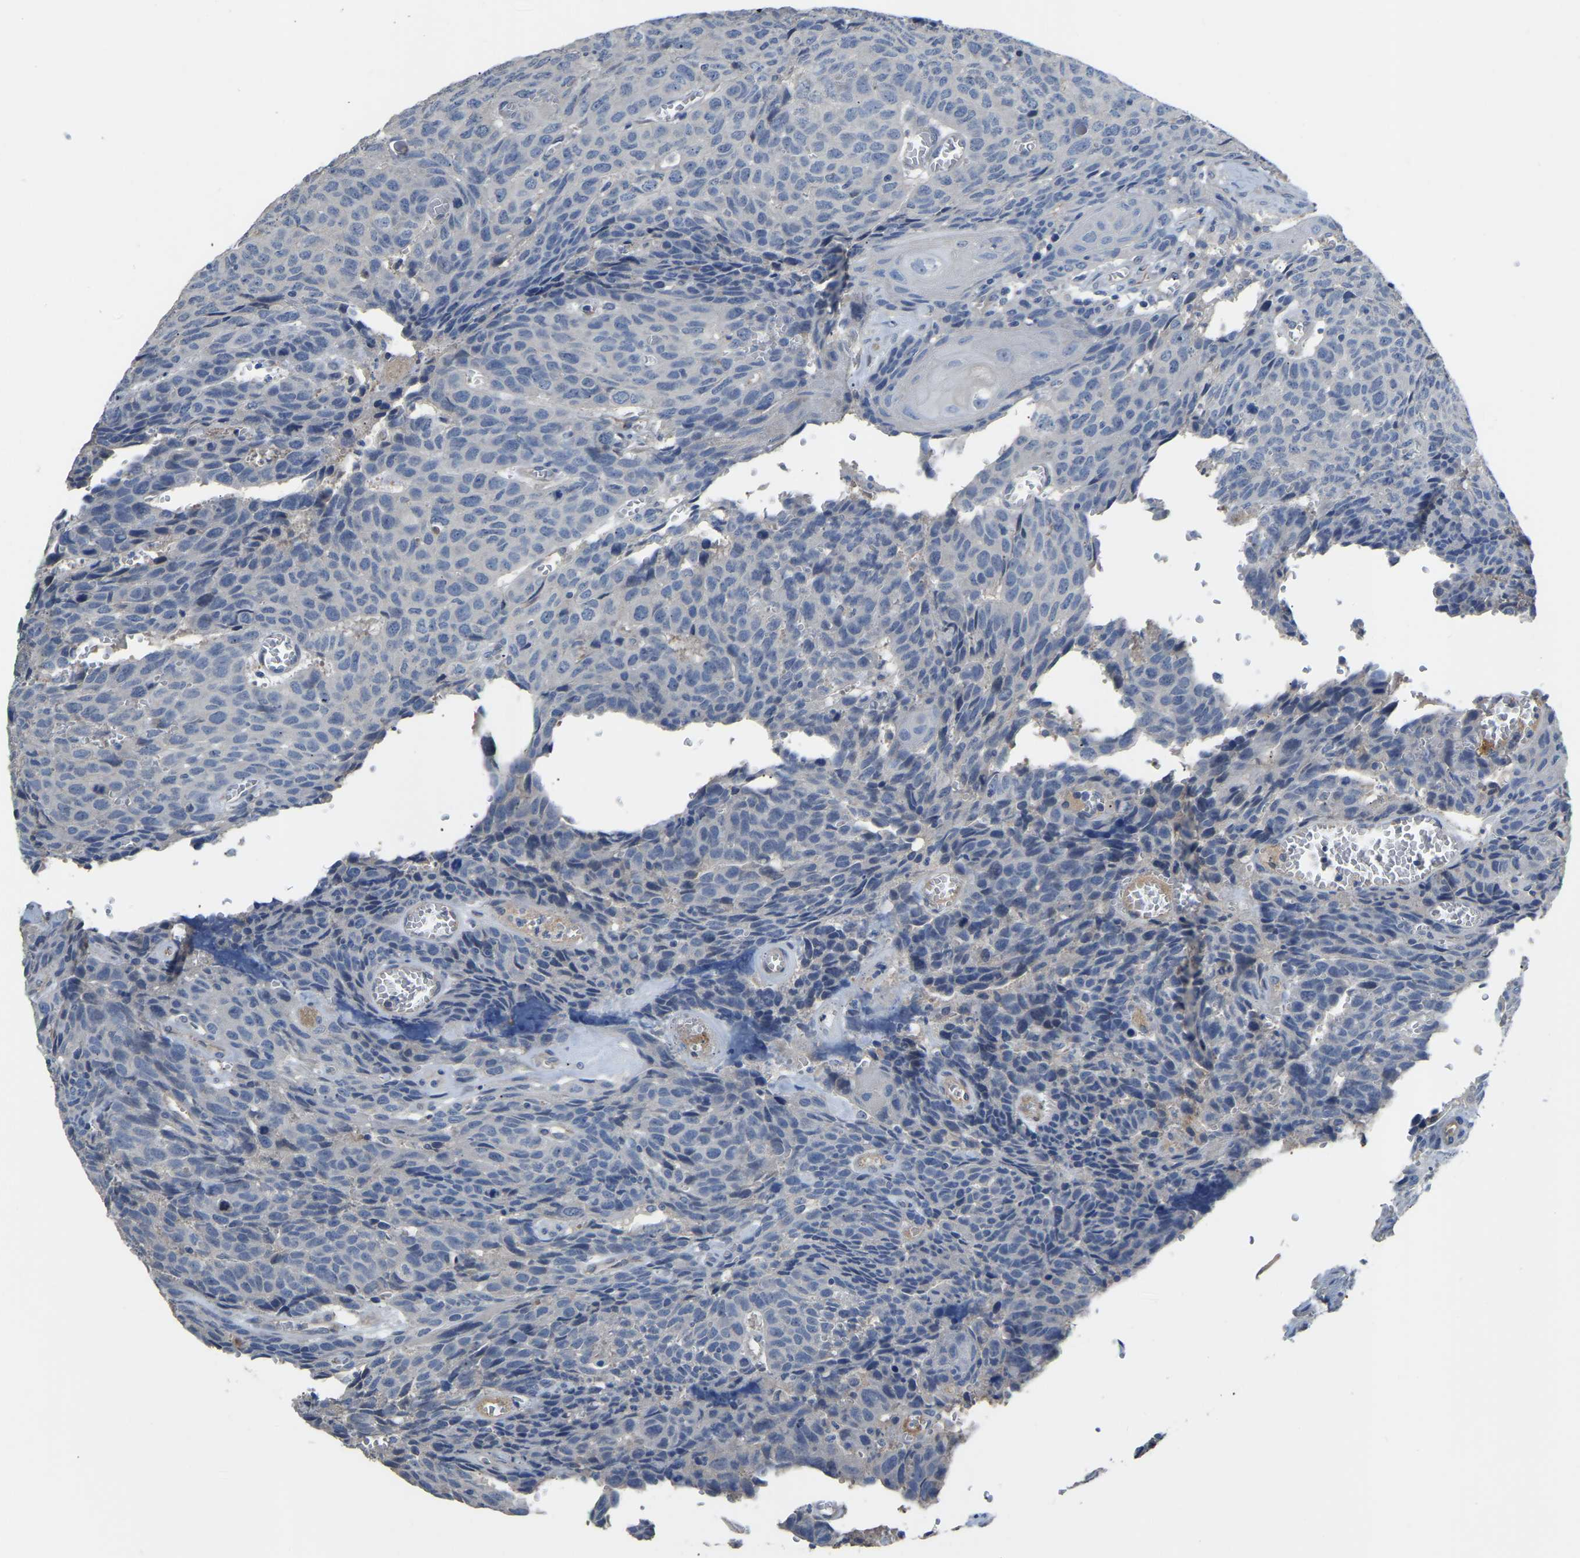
{"staining": {"intensity": "negative", "quantity": "none", "location": "none"}, "tissue": "head and neck cancer", "cell_type": "Tumor cells", "image_type": "cancer", "snomed": [{"axis": "morphology", "description": "Squamous cell carcinoma, NOS"}, {"axis": "topography", "description": "Head-Neck"}], "caption": "High power microscopy micrograph of an immunohistochemistry (IHC) photomicrograph of head and neck cancer (squamous cell carcinoma), revealing no significant positivity in tumor cells.", "gene": "HIGD2B", "patient": {"sex": "male", "age": 66}}